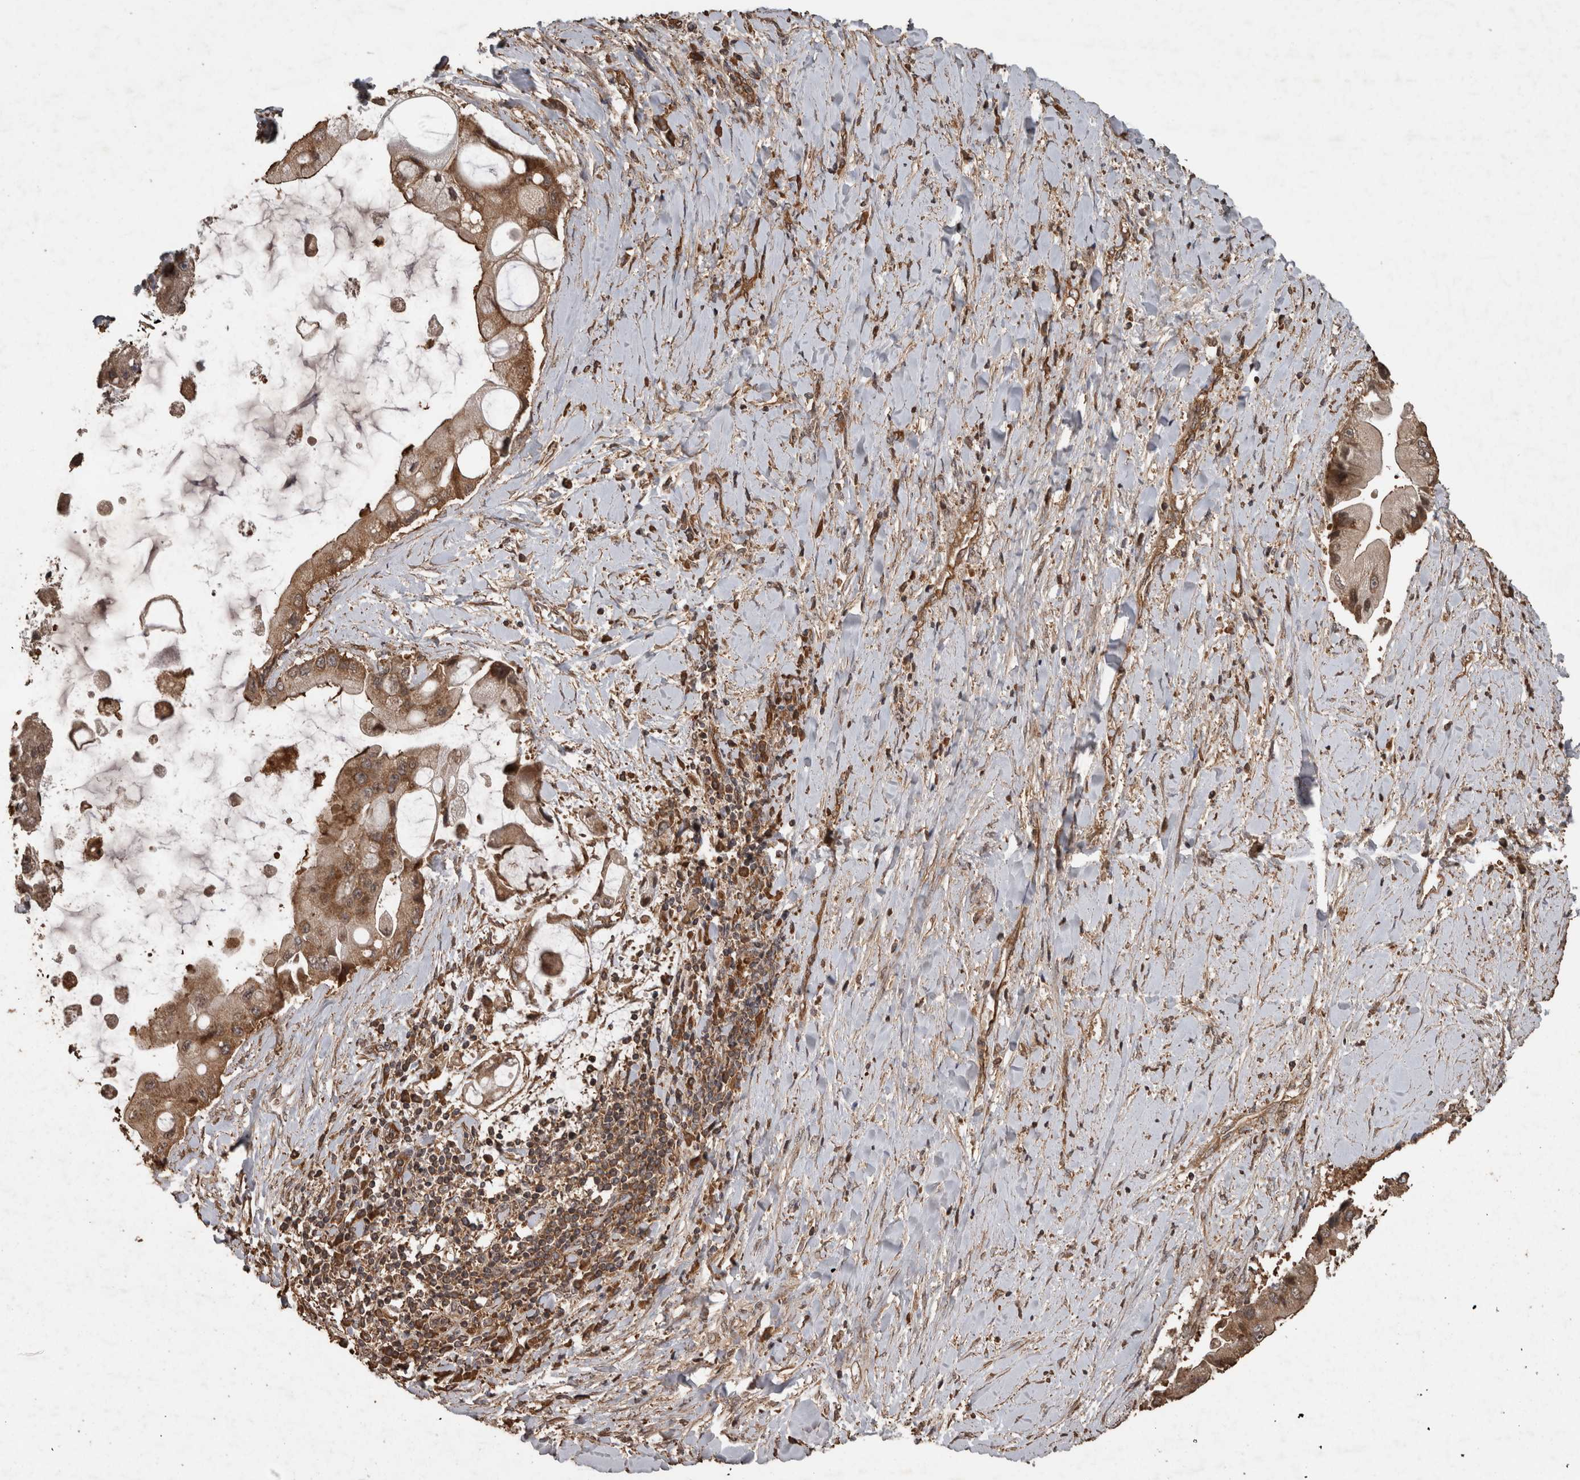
{"staining": {"intensity": "moderate", "quantity": ">75%", "location": "cytoplasmic/membranous"}, "tissue": "liver cancer", "cell_type": "Tumor cells", "image_type": "cancer", "snomed": [{"axis": "morphology", "description": "Cholangiocarcinoma"}, {"axis": "topography", "description": "Liver"}], "caption": "Immunohistochemistry (IHC) photomicrograph of human cholangiocarcinoma (liver) stained for a protein (brown), which reveals medium levels of moderate cytoplasmic/membranous expression in approximately >75% of tumor cells.", "gene": "PINK1", "patient": {"sex": "male", "age": 50}}